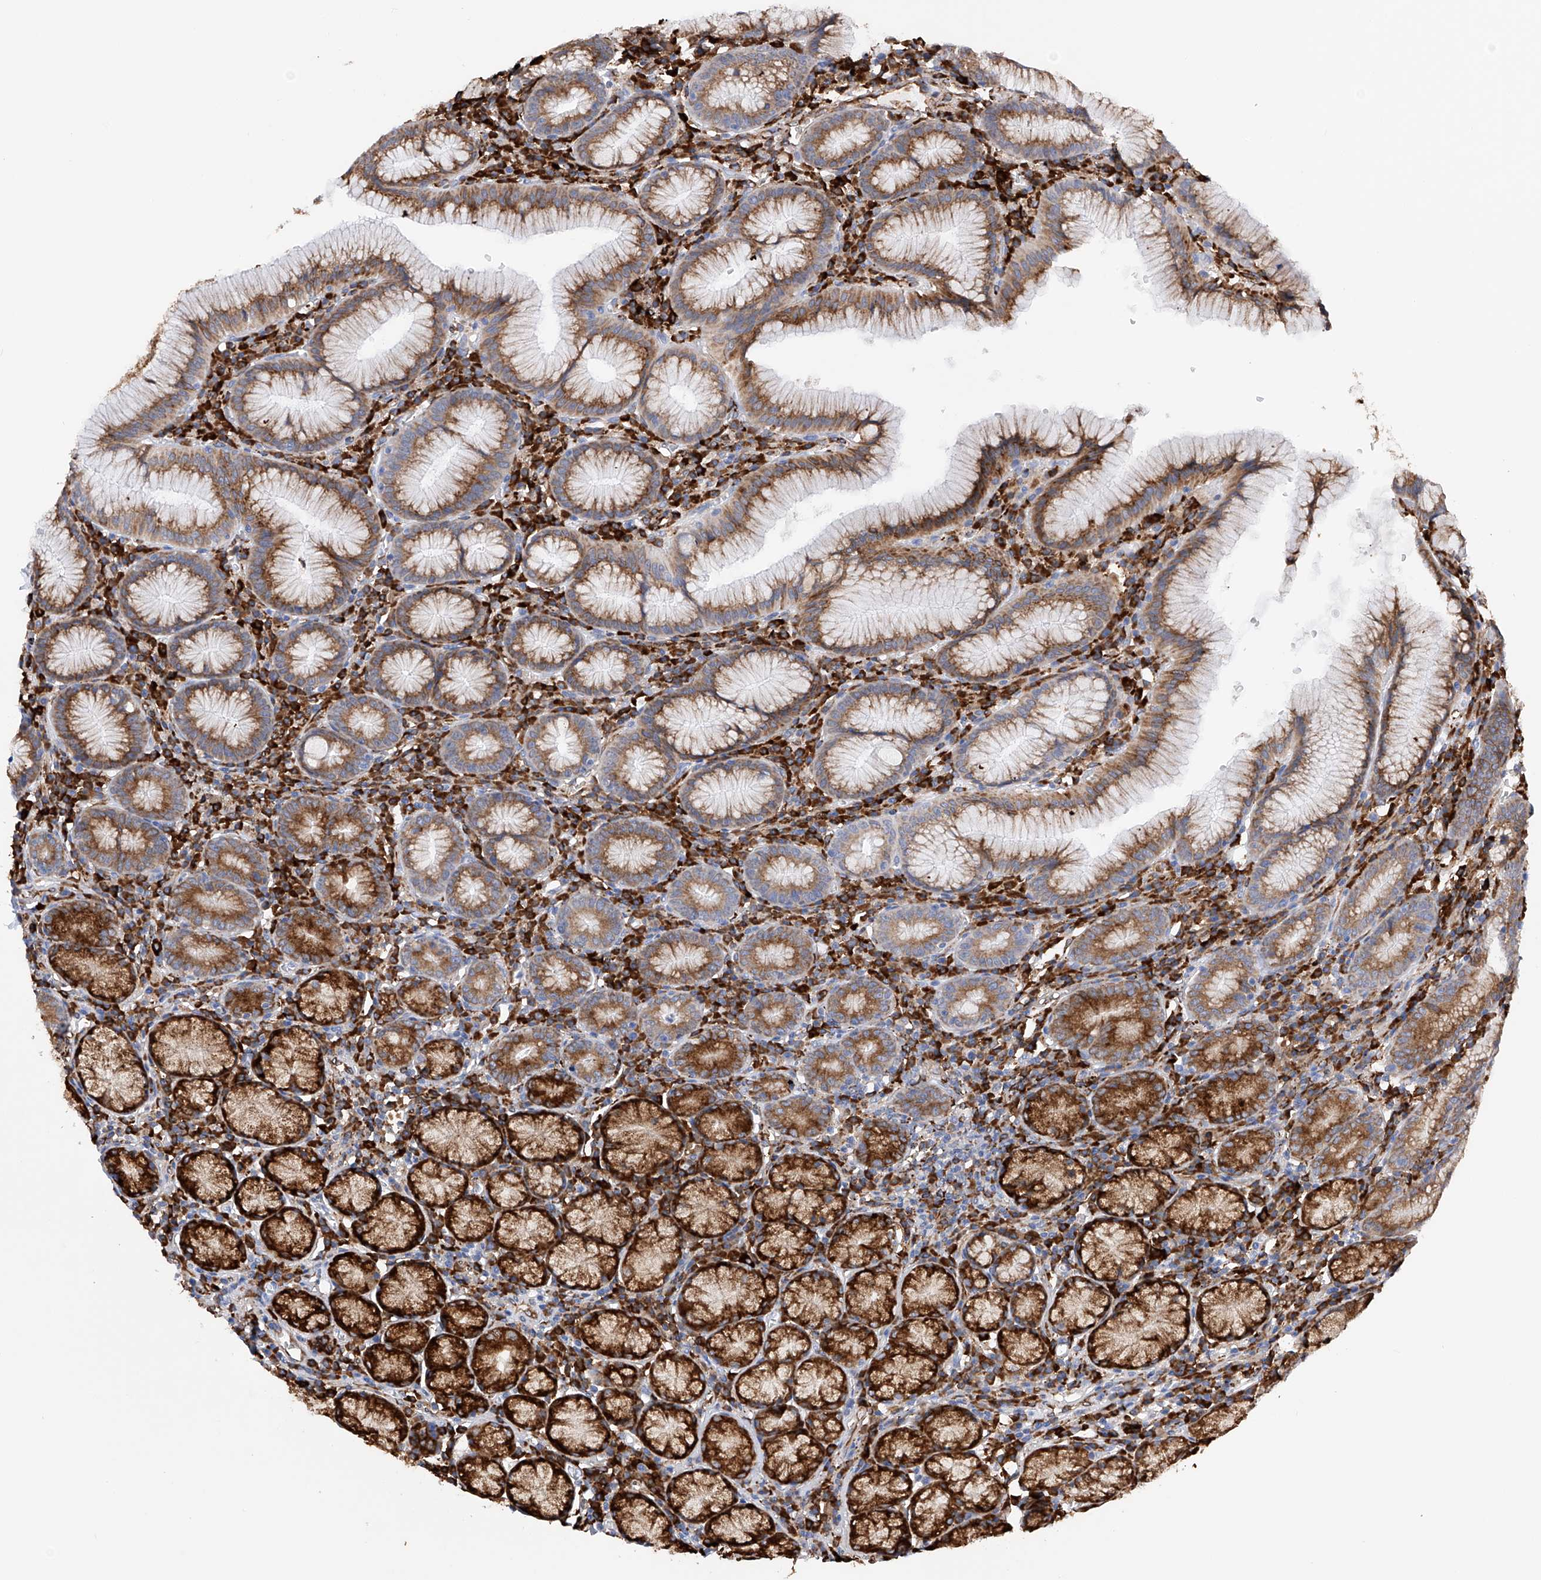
{"staining": {"intensity": "strong", "quantity": ">75%", "location": "cytoplasmic/membranous"}, "tissue": "stomach", "cell_type": "Glandular cells", "image_type": "normal", "snomed": [{"axis": "morphology", "description": "Normal tissue, NOS"}, {"axis": "topography", "description": "Stomach"}], "caption": "Normal stomach shows strong cytoplasmic/membranous expression in approximately >75% of glandular cells Using DAB (brown) and hematoxylin (blue) stains, captured at high magnification using brightfield microscopy..", "gene": "PDIA5", "patient": {"sex": "male", "age": 55}}